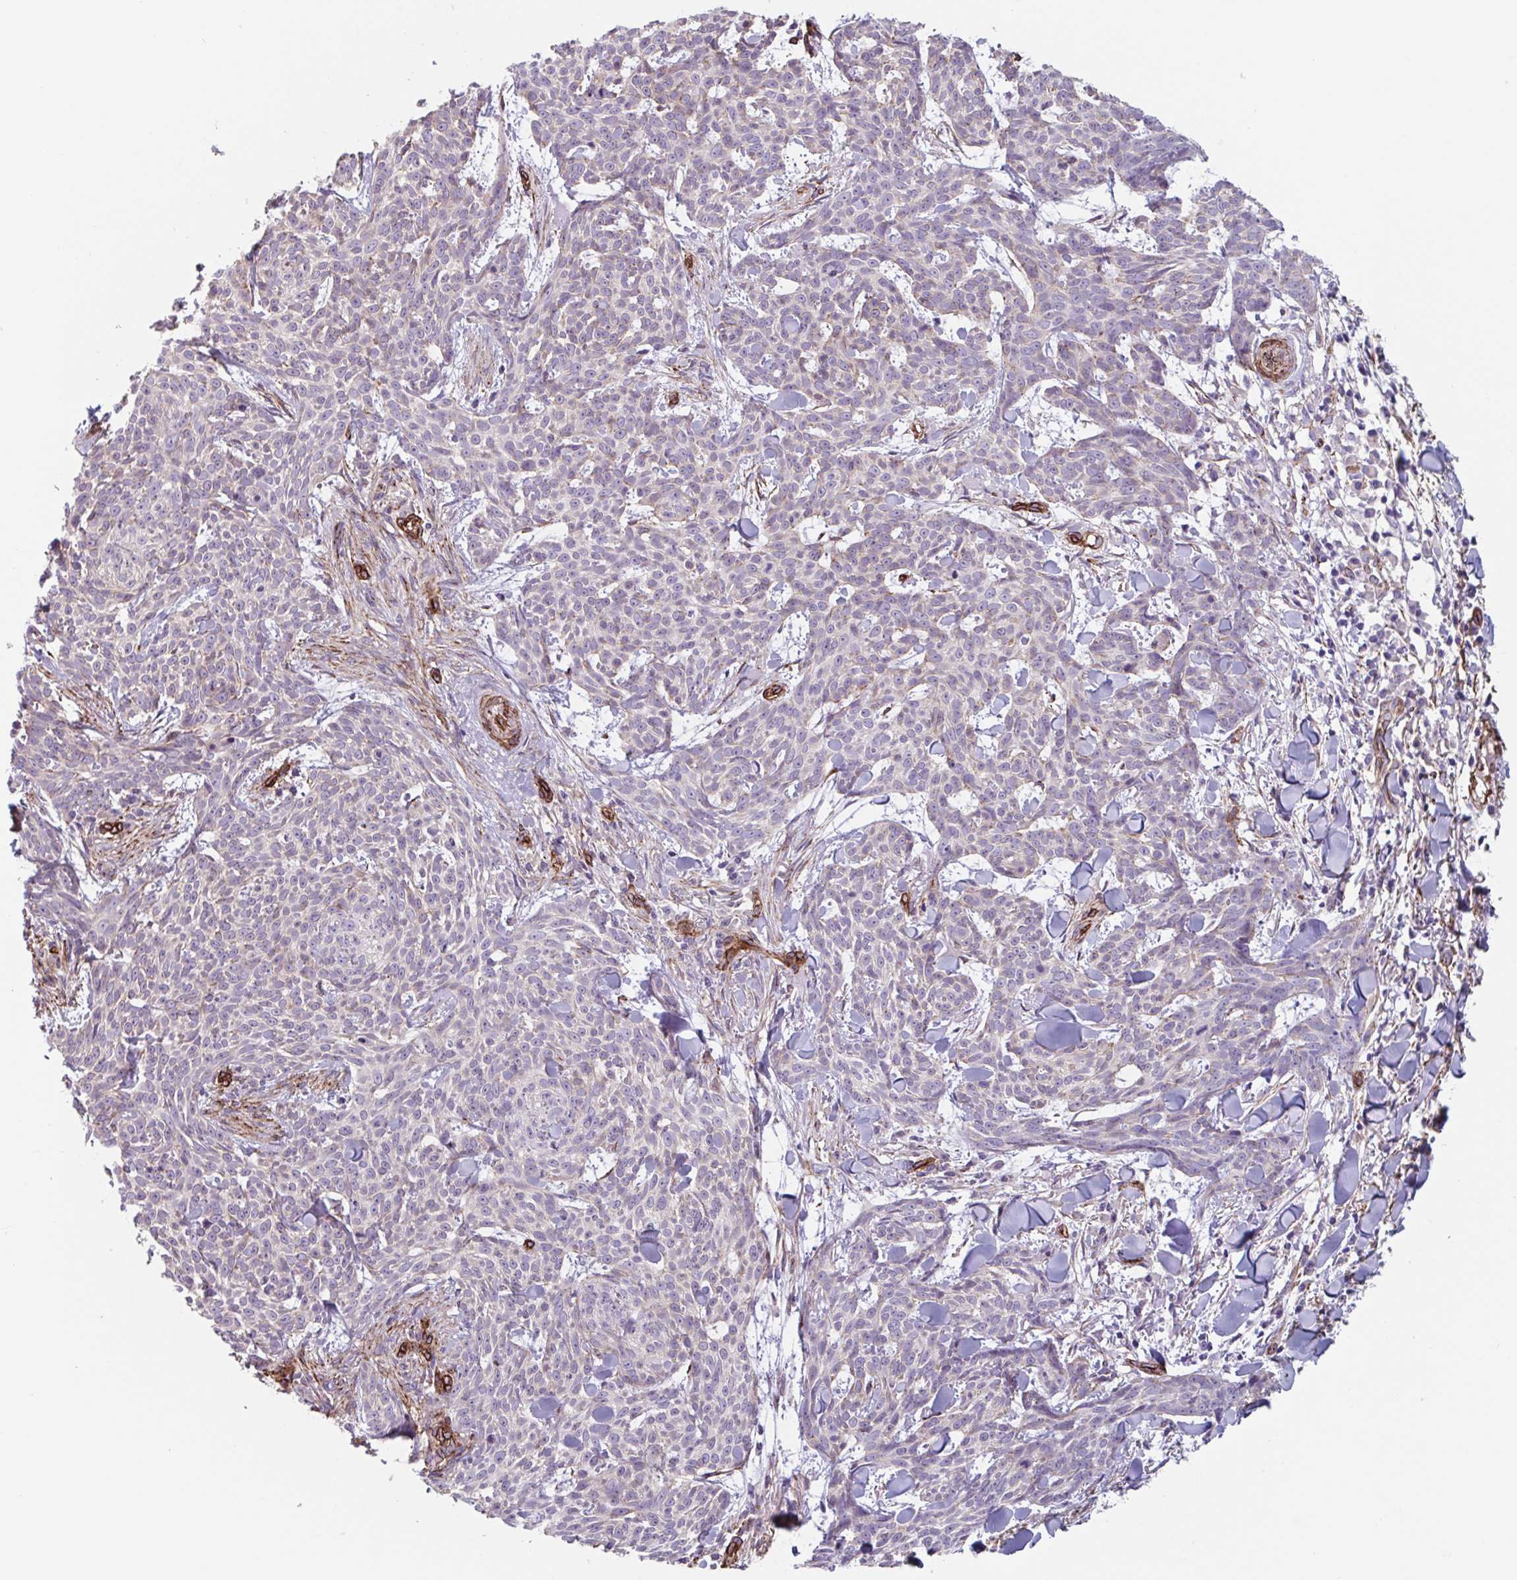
{"staining": {"intensity": "negative", "quantity": "none", "location": "none"}, "tissue": "skin cancer", "cell_type": "Tumor cells", "image_type": "cancer", "snomed": [{"axis": "morphology", "description": "Basal cell carcinoma"}, {"axis": "topography", "description": "Skin"}], "caption": "There is no significant staining in tumor cells of skin cancer (basal cell carcinoma). Nuclei are stained in blue.", "gene": "CITED4", "patient": {"sex": "female", "age": 93}}